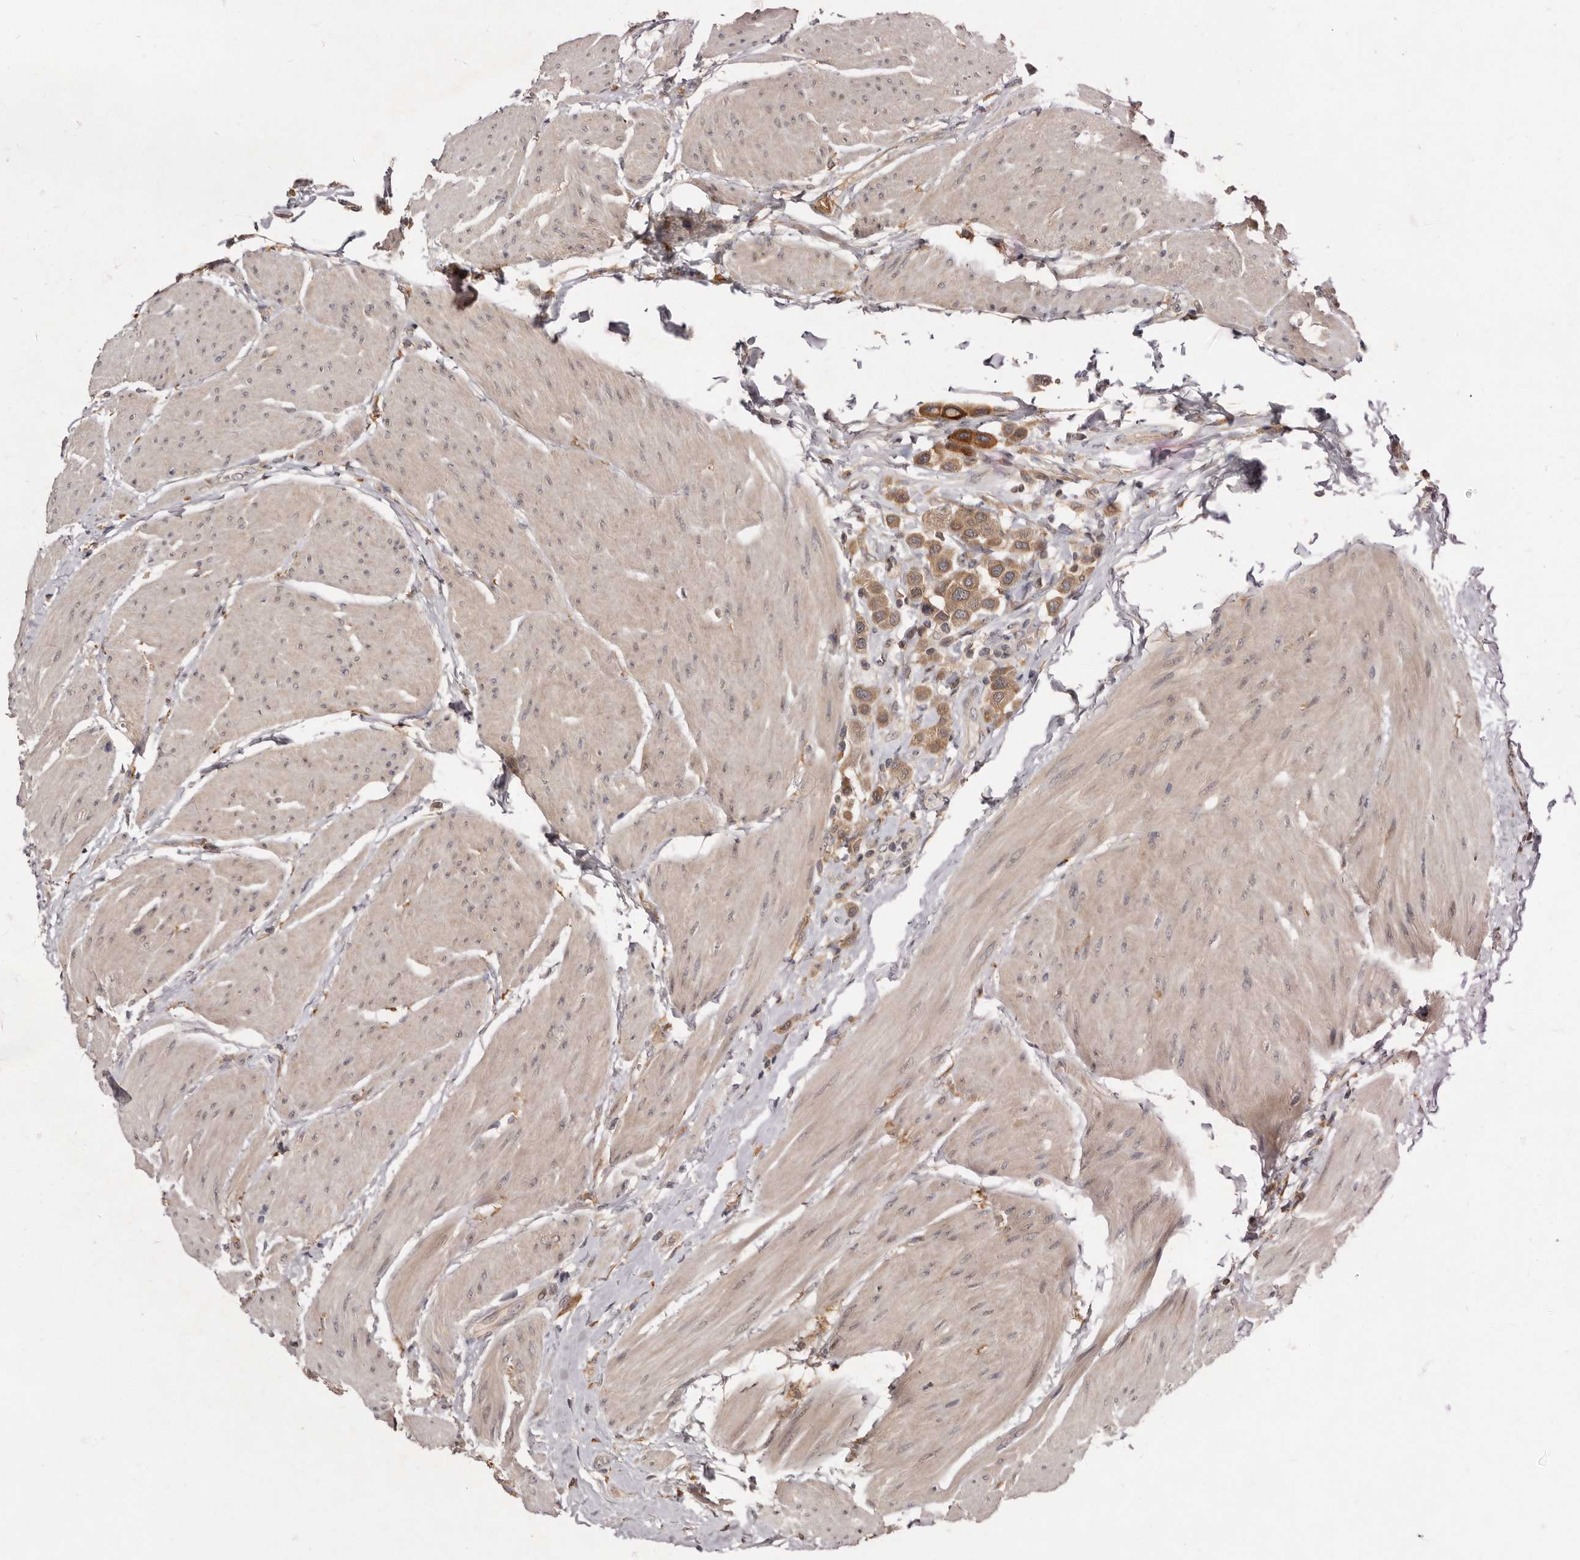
{"staining": {"intensity": "moderate", "quantity": ">75%", "location": "cytoplasmic/membranous"}, "tissue": "urothelial cancer", "cell_type": "Tumor cells", "image_type": "cancer", "snomed": [{"axis": "morphology", "description": "Urothelial carcinoma, High grade"}, {"axis": "topography", "description": "Urinary bladder"}], "caption": "Human urothelial carcinoma (high-grade) stained with a brown dye demonstrates moderate cytoplasmic/membranous positive expression in approximately >75% of tumor cells.", "gene": "INAVA", "patient": {"sex": "male", "age": 50}}